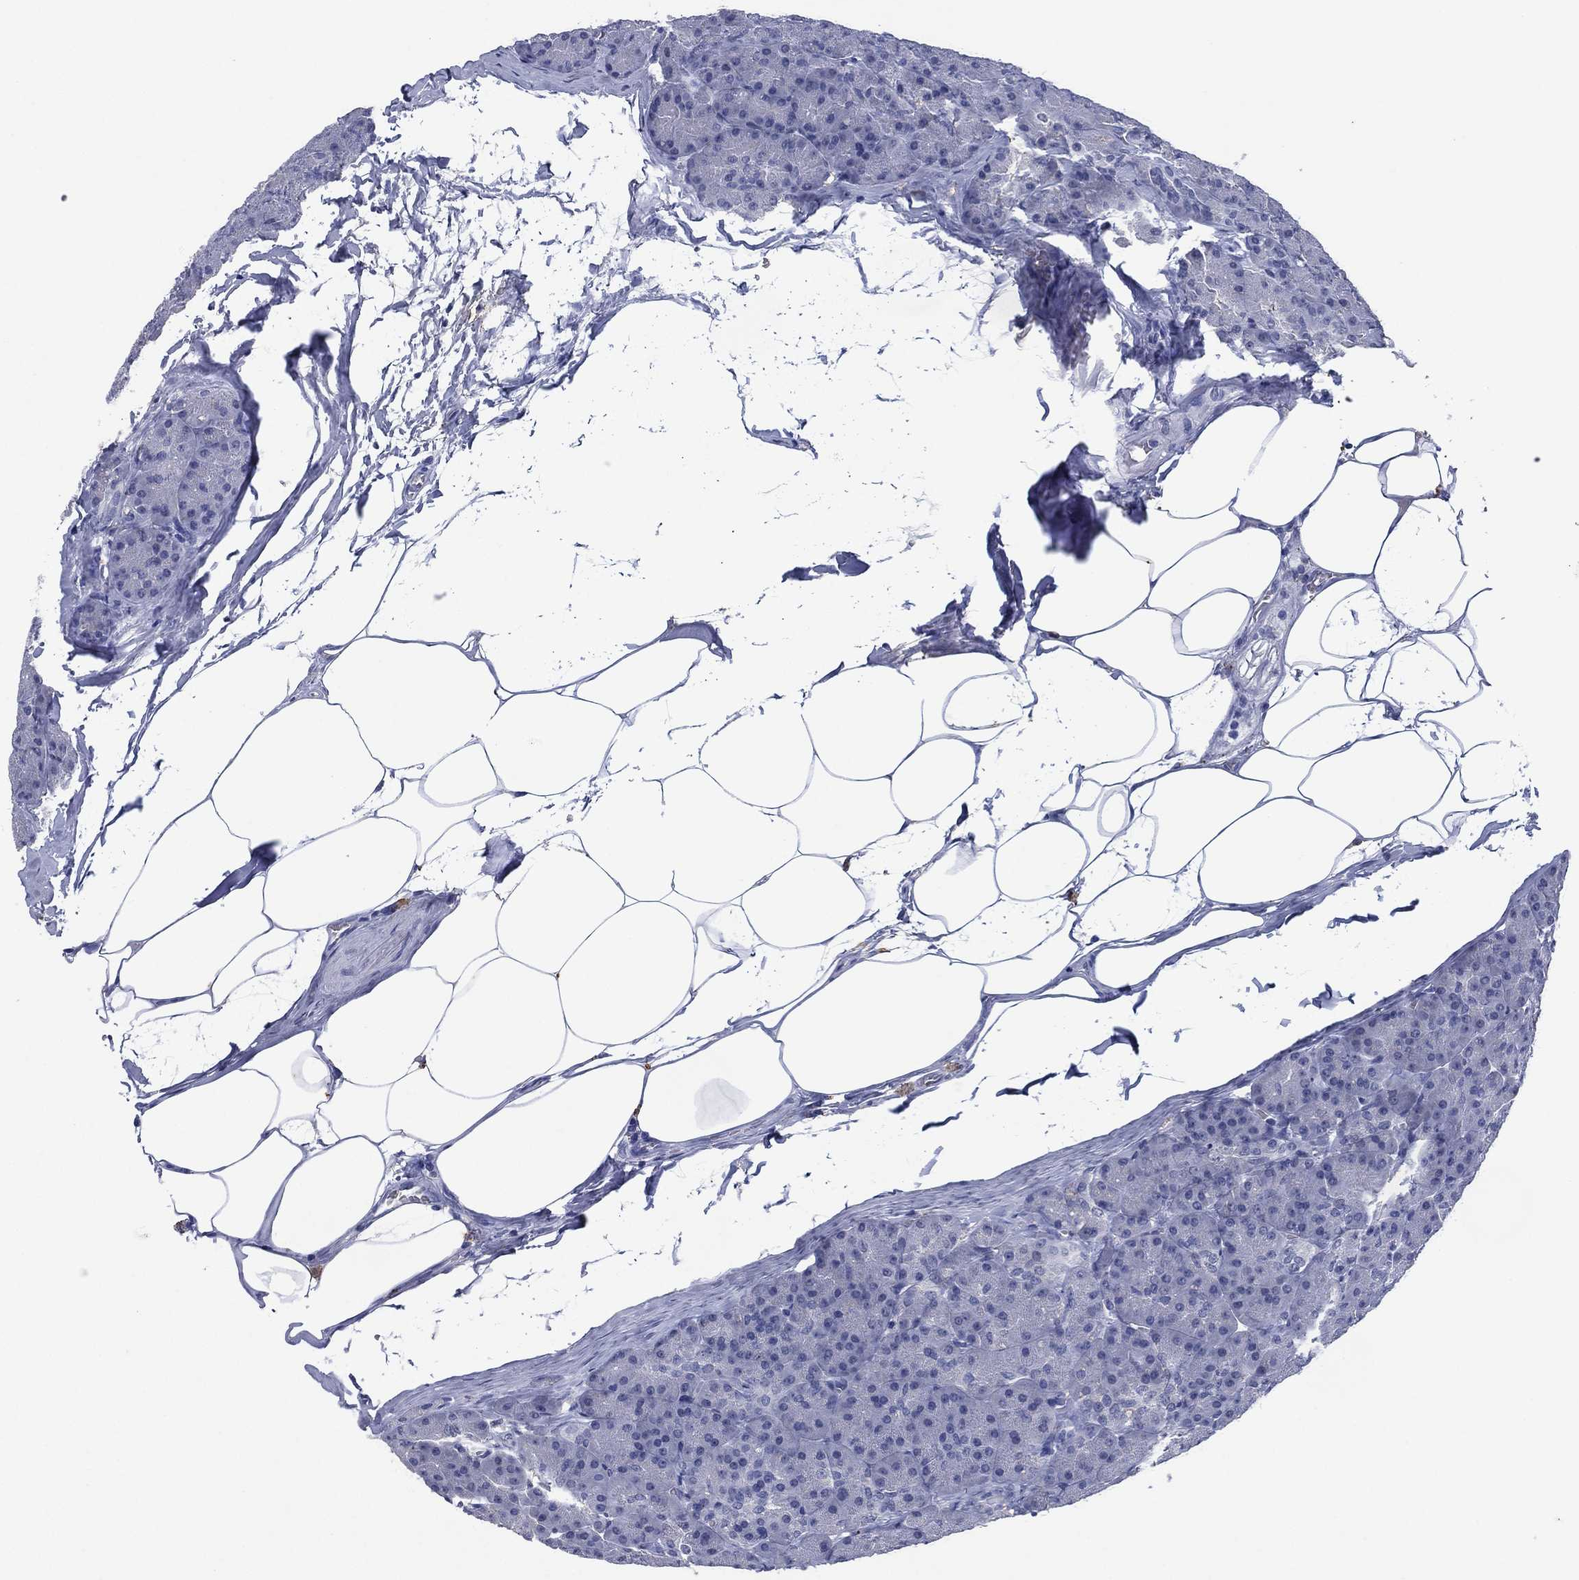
{"staining": {"intensity": "negative", "quantity": "none", "location": "none"}, "tissue": "pancreas", "cell_type": "Exocrine glandular cells", "image_type": "normal", "snomed": [{"axis": "morphology", "description": "Normal tissue, NOS"}, {"axis": "topography", "description": "Pancreas"}], "caption": "High magnification brightfield microscopy of benign pancreas stained with DAB (brown) and counterstained with hematoxylin (blue): exocrine glandular cells show no significant staining. (DAB (3,3'-diaminobenzidine) IHC, high magnification).", "gene": "FSCN2", "patient": {"sex": "male", "age": 57}}